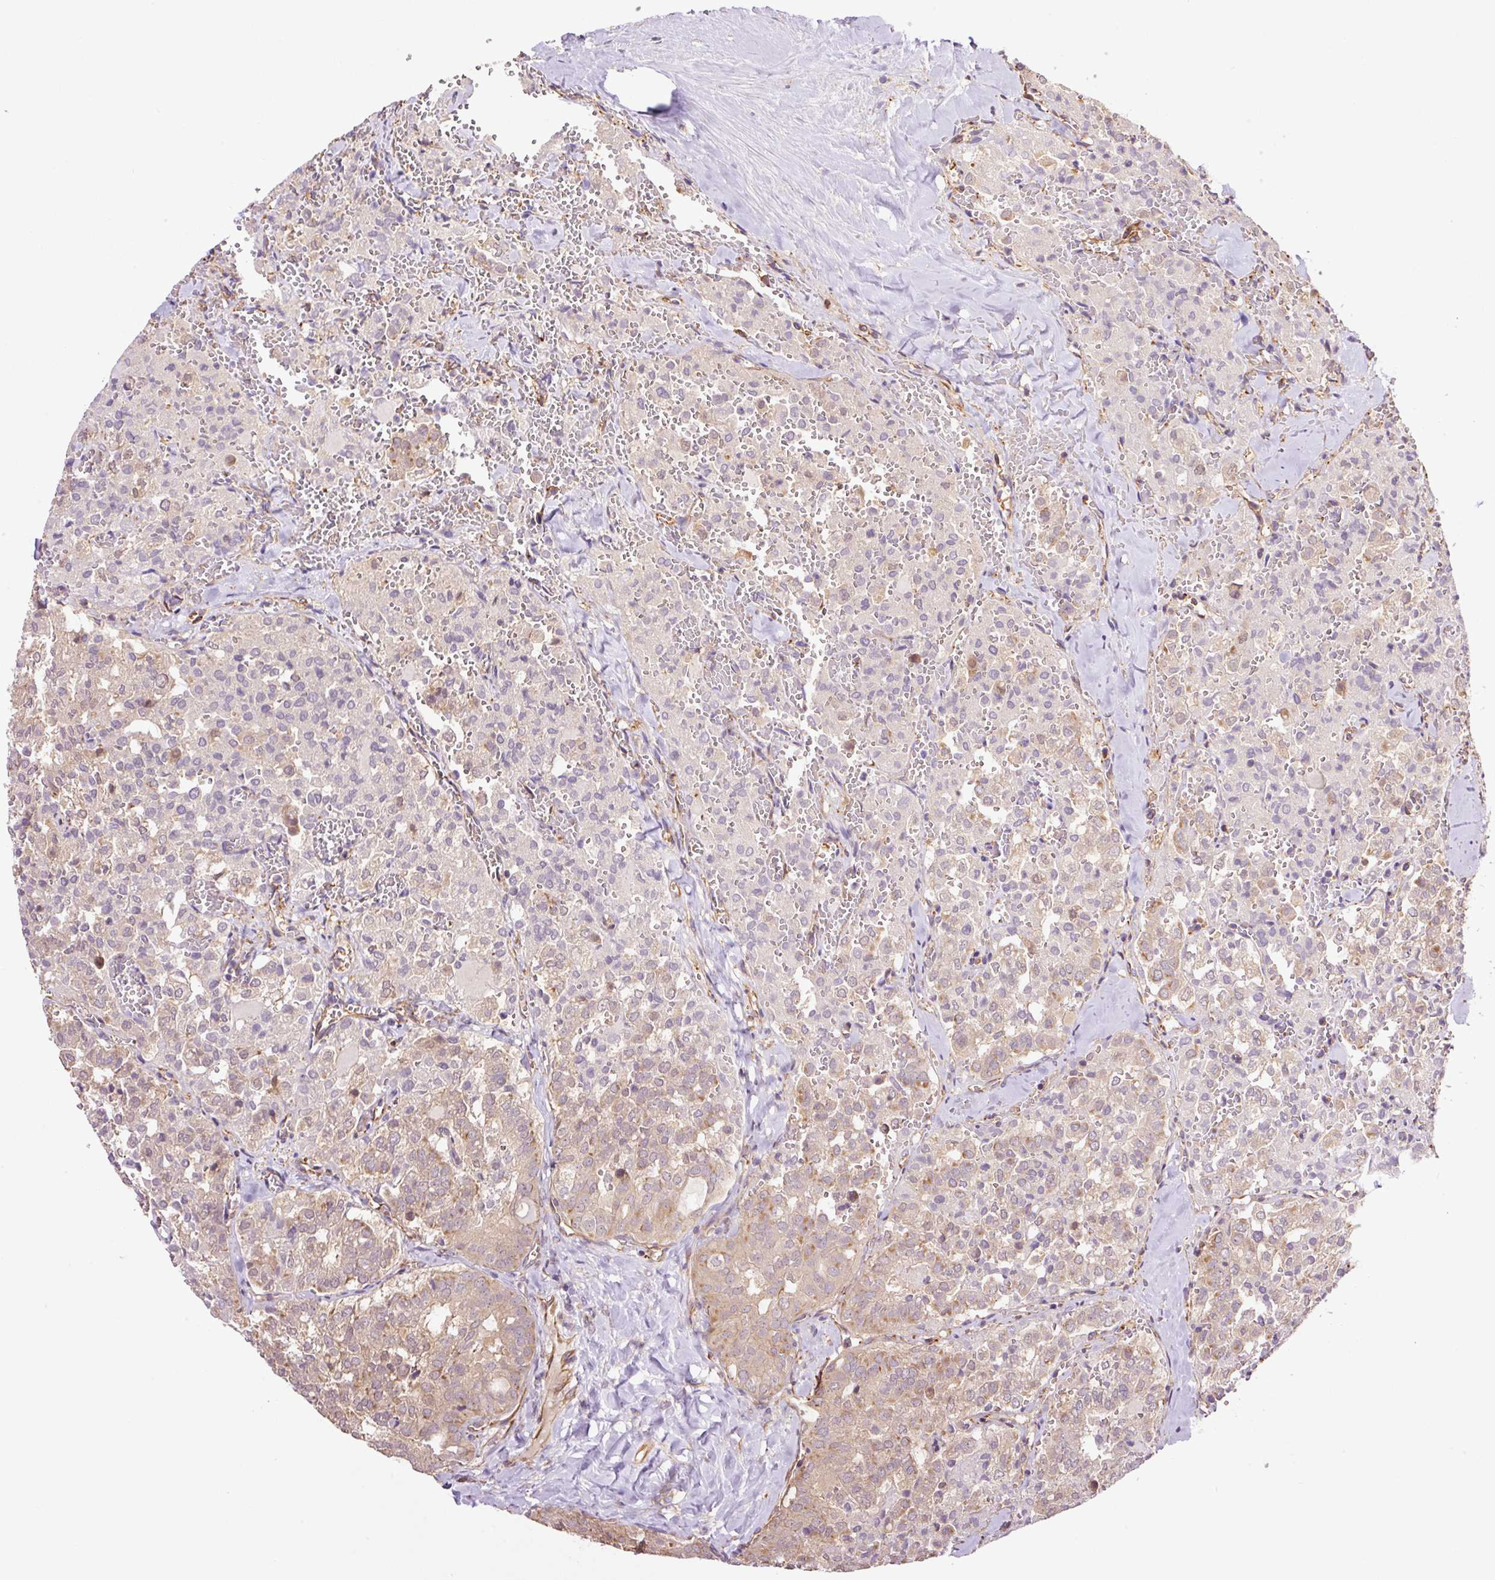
{"staining": {"intensity": "weak", "quantity": "25%-75%", "location": "cytoplasmic/membranous"}, "tissue": "thyroid cancer", "cell_type": "Tumor cells", "image_type": "cancer", "snomed": [{"axis": "morphology", "description": "Follicular adenoma carcinoma, NOS"}, {"axis": "topography", "description": "Thyroid gland"}], "caption": "A high-resolution image shows immunohistochemistry (IHC) staining of thyroid cancer (follicular adenoma carcinoma), which reveals weak cytoplasmic/membranous positivity in about 25%-75% of tumor cells. (Brightfield microscopy of DAB IHC at high magnification).", "gene": "PCK2", "patient": {"sex": "male", "age": 75}}